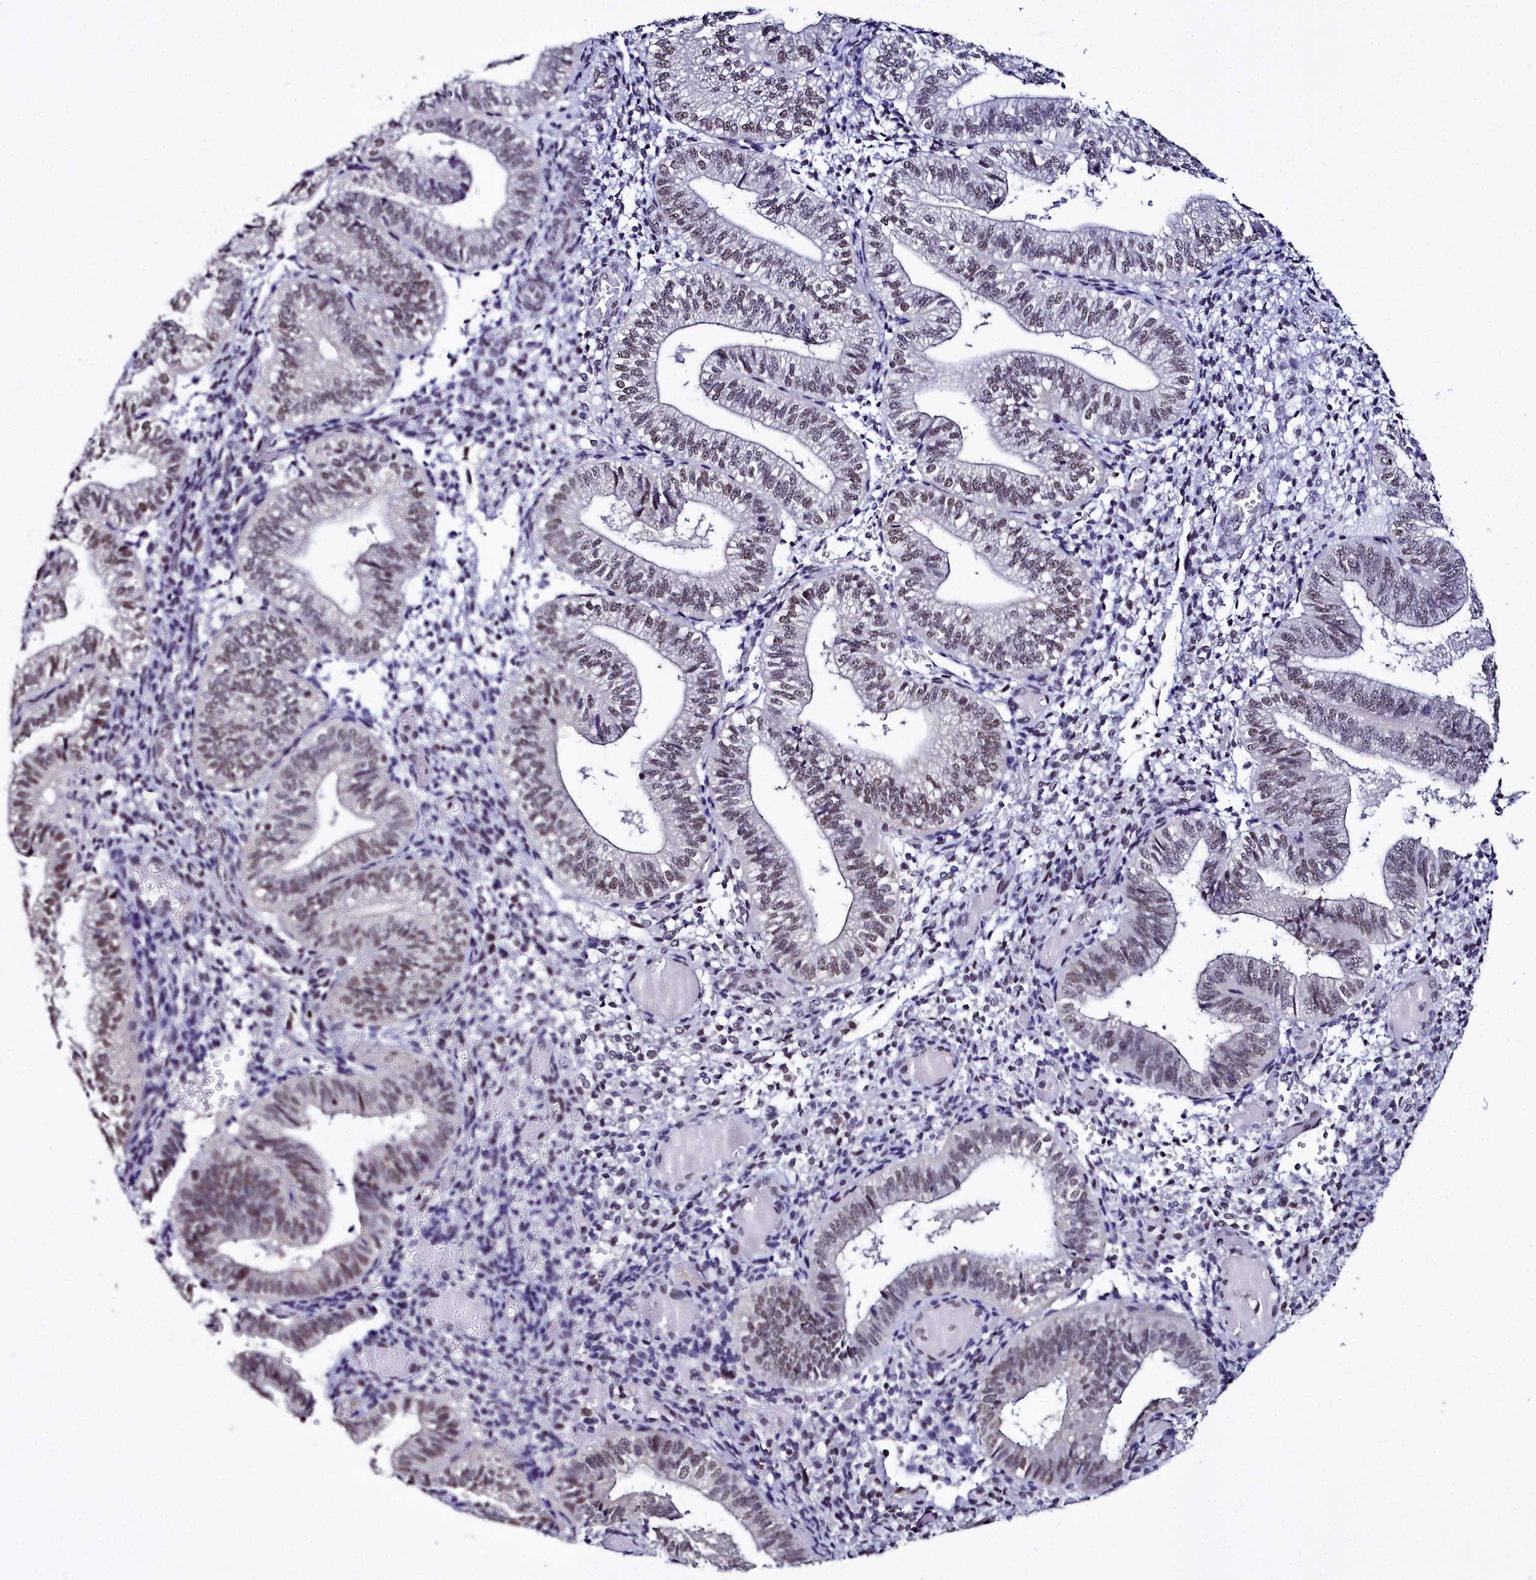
{"staining": {"intensity": "negative", "quantity": "none", "location": "none"}, "tissue": "endometrium", "cell_type": "Cells in endometrial stroma", "image_type": "normal", "snomed": [{"axis": "morphology", "description": "Normal tissue, NOS"}, {"axis": "topography", "description": "Endometrium"}], "caption": "This is an immunohistochemistry (IHC) histopathology image of benign endometrium. There is no expression in cells in endometrial stroma.", "gene": "CCDC97", "patient": {"sex": "female", "age": 34}}